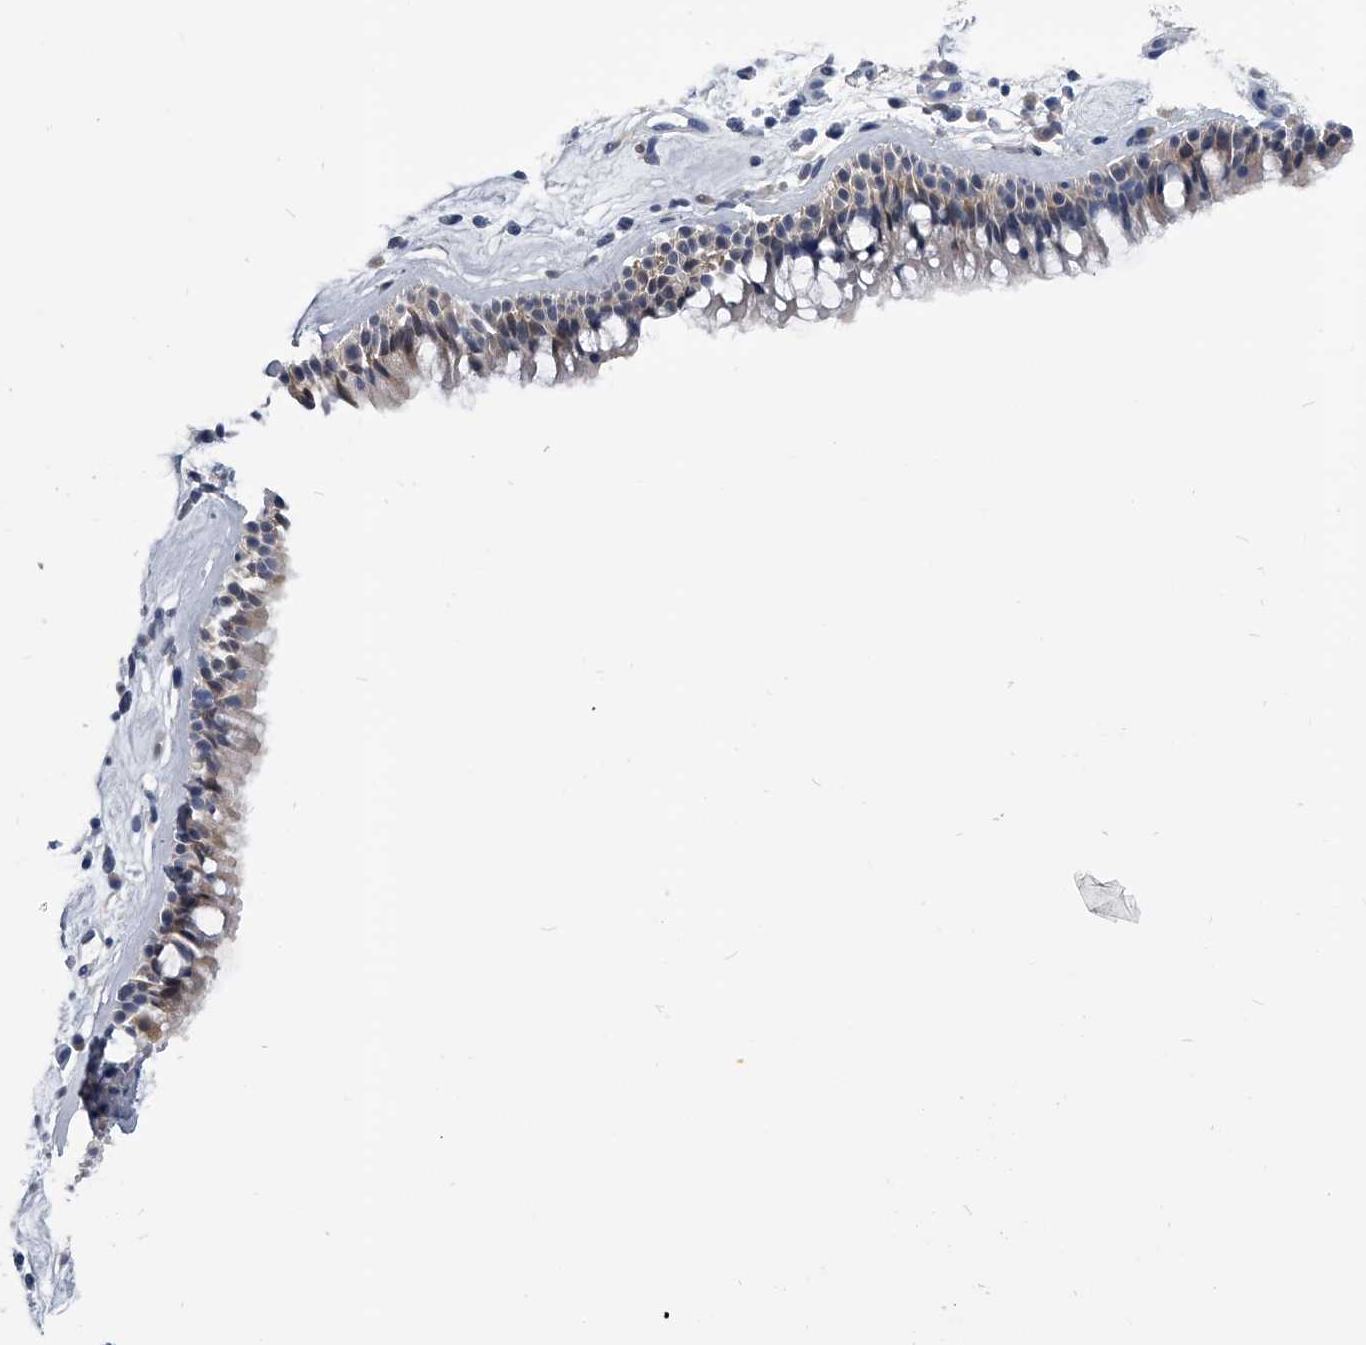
{"staining": {"intensity": "weak", "quantity": "<25%", "location": "cytoplasmic/membranous"}, "tissue": "nasopharynx", "cell_type": "Respiratory epithelial cells", "image_type": "normal", "snomed": [{"axis": "morphology", "description": "Normal tissue, NOS"}, {"axis": "morphology", "description": "Inflammation, NOS"}, {"axis": "morphology", "description": "Malignant melanoma, Metastatic site"}, {"axis": "topography", "description": "Nasopharynx"}], "caption": "Immunohistochemistry (IHC) of benign human nasopharynx reveals no expression in respiratory epithelial cells.", "gene": "PDXK", "patient": {"sex": "male", "age": 70}}